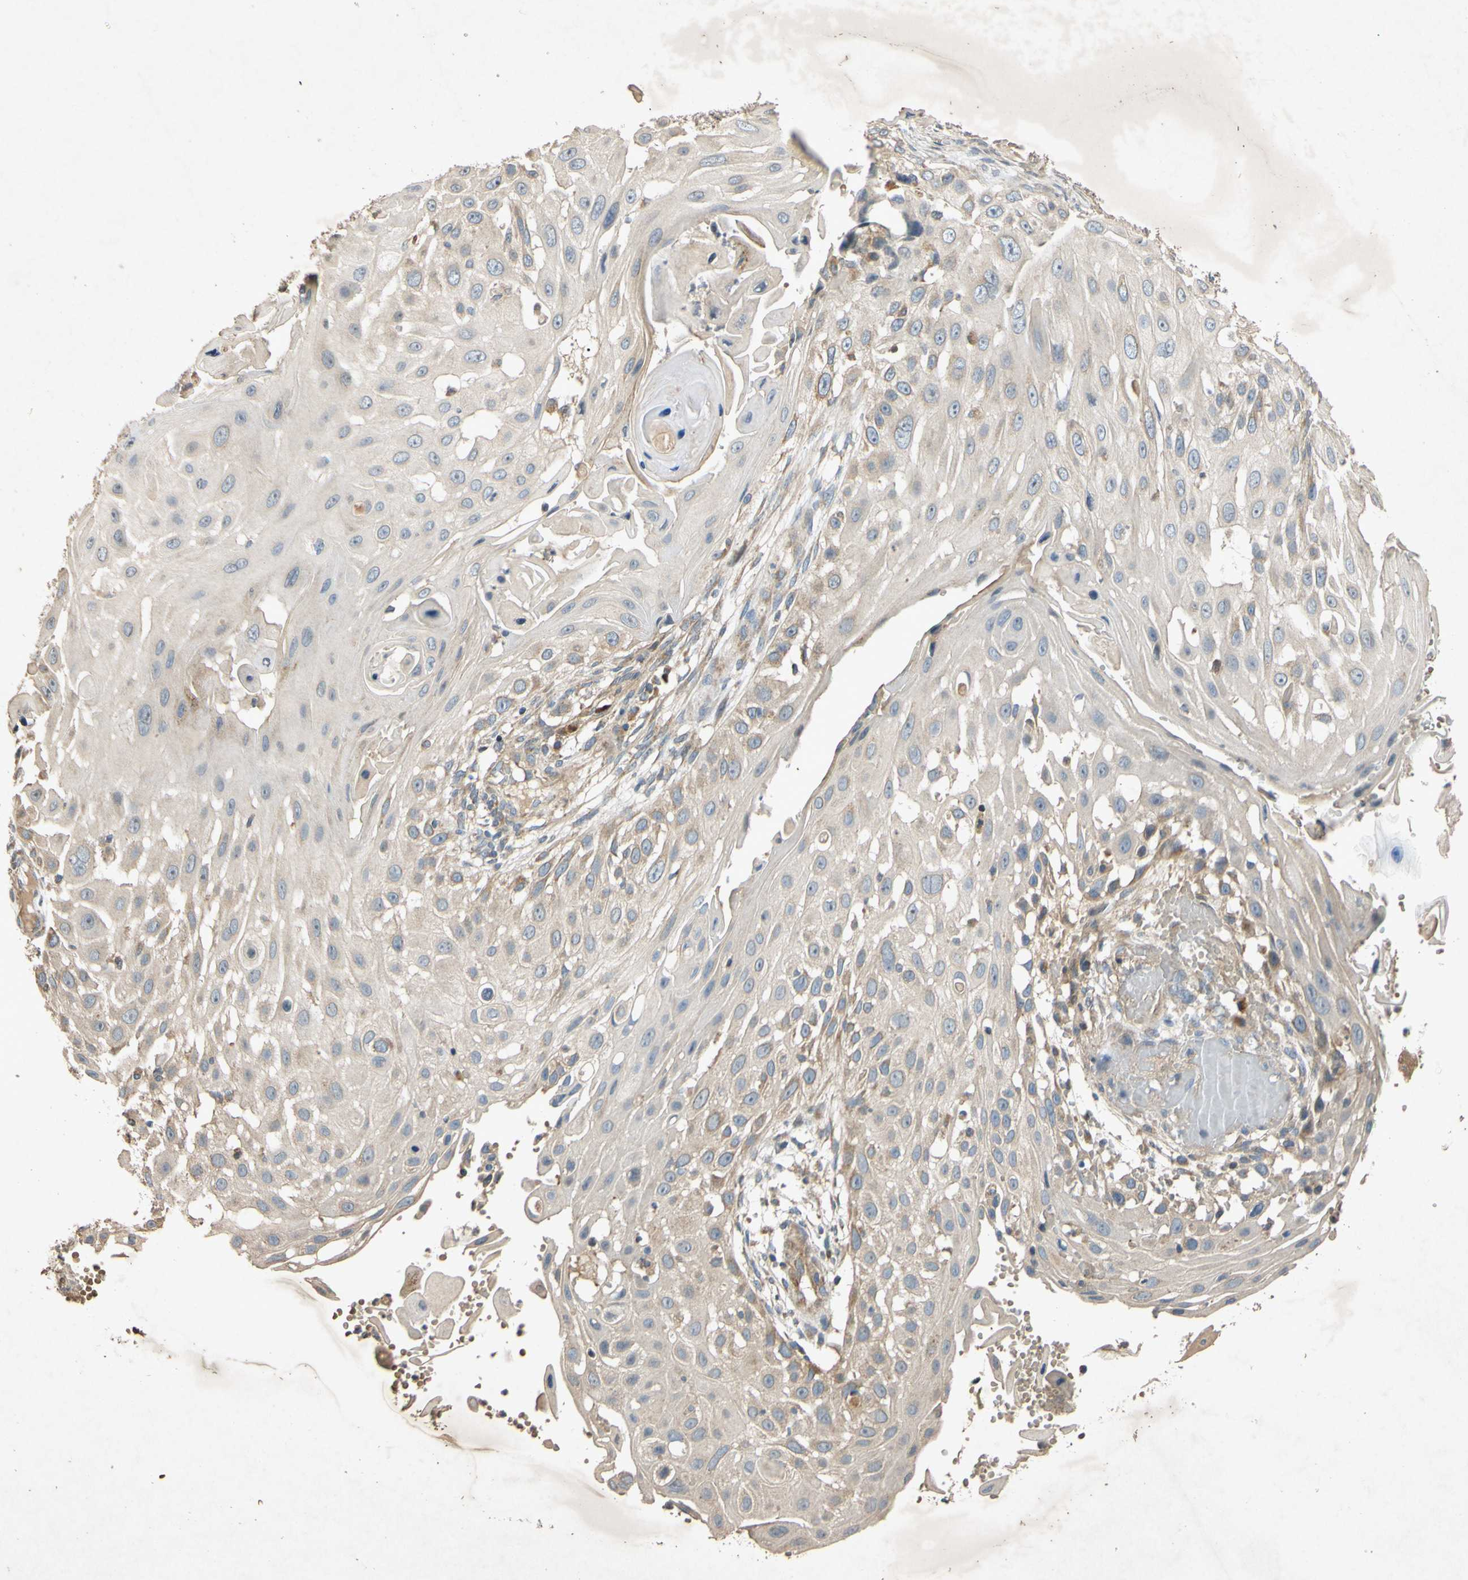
{"staining": {"intensity": "negative", "quantity": "none", "location": "none"}, "tissue": "skin cancer", "cell_type": "Tumor cells", "image_type": "cancer", "snomed": [{"axis": "morphology", "description": "Squamous cell carcinoma, NOS"}, {"axis": "topography", "description": "Skin"}], "caption": "Tumor cells are negative for protein expression in human squamous cell carcinoma (skin). (DAB immunohistochemistry with hematoxylin counter stain).", "gene": "PARD6A", "patient": {"sex": "female", "age": 44}}